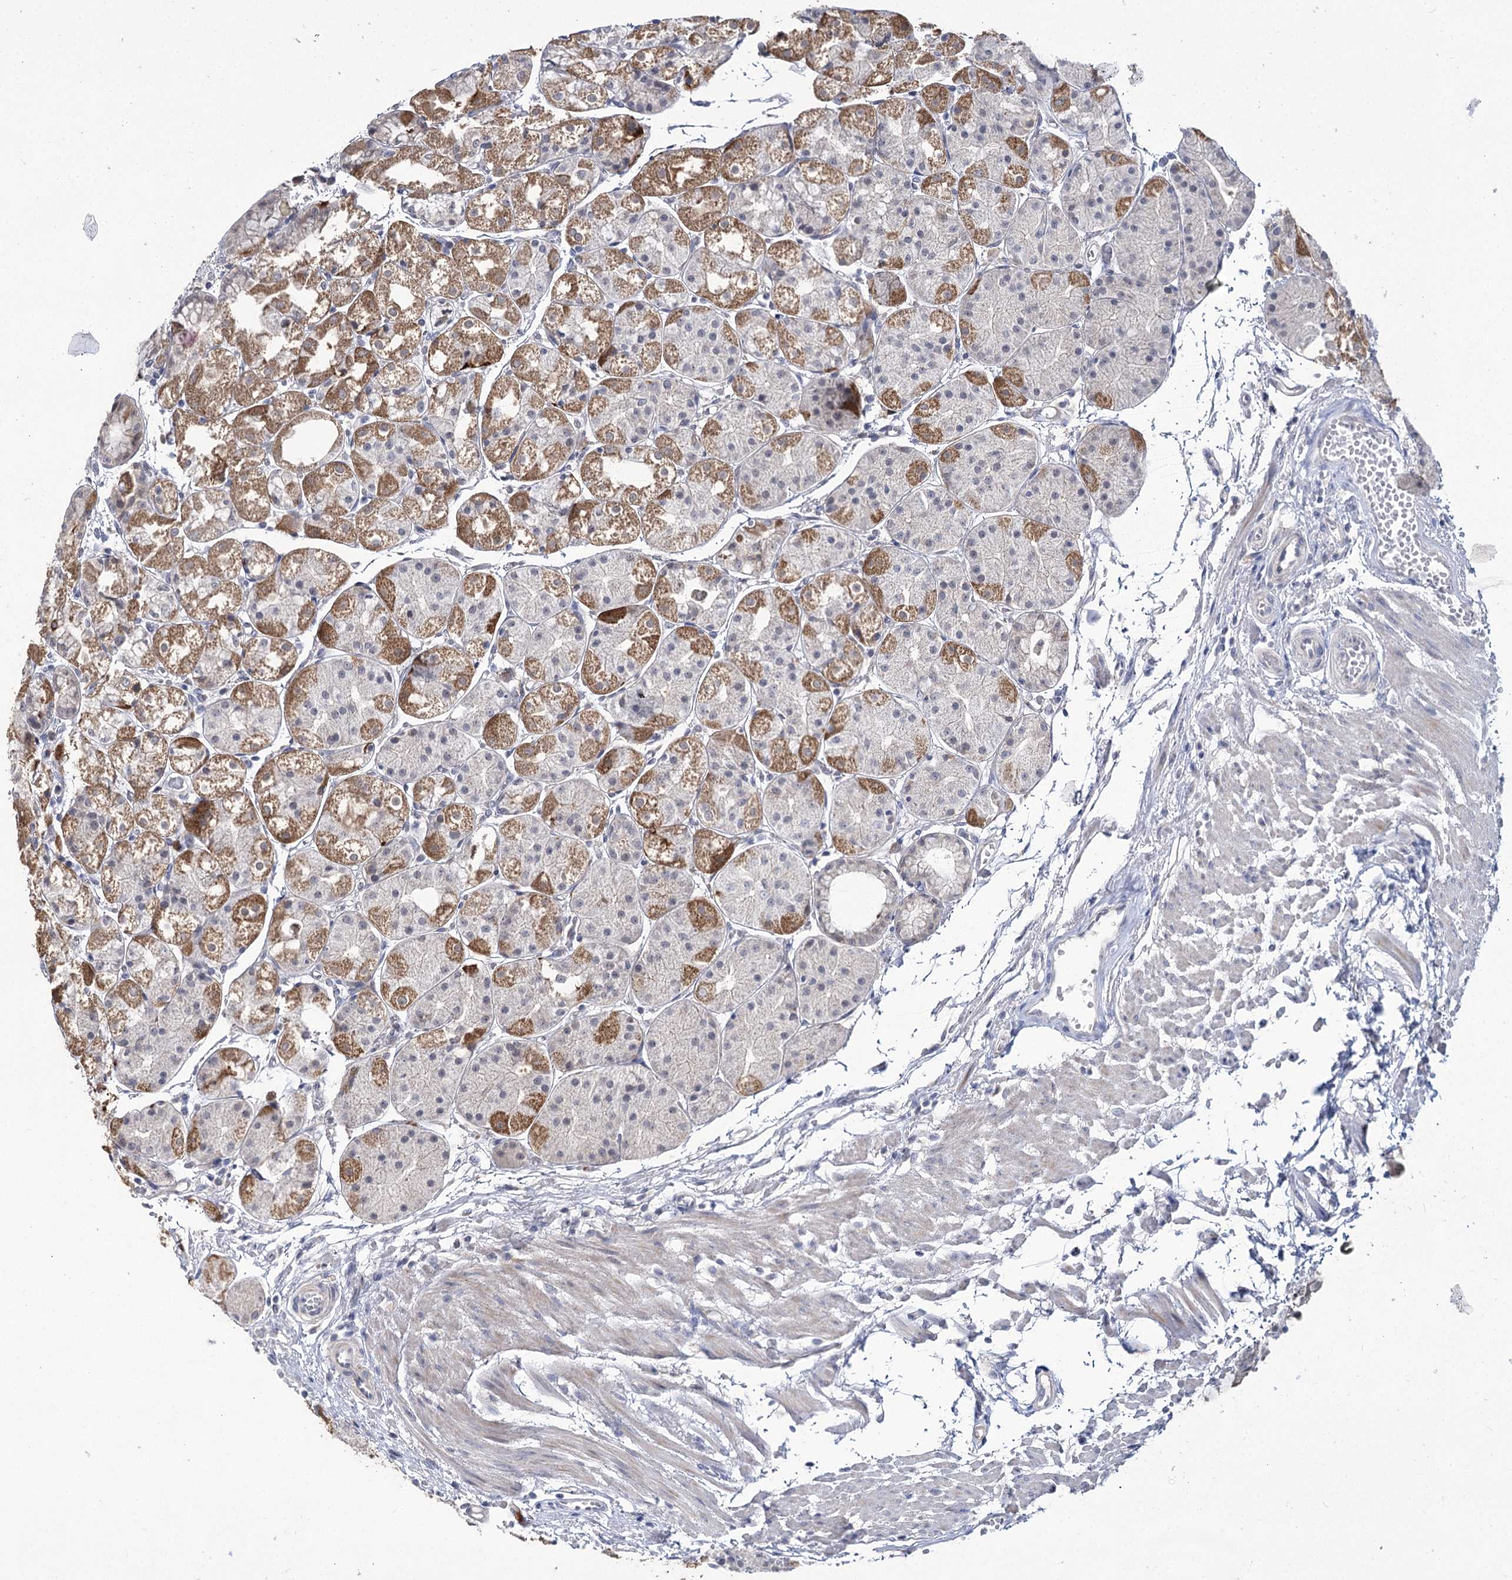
{"staining": {"intensity": "moderate", "quantity": "<25%", "location": "cytoplasmic/membranous"}, "tissue": "stomach", "cell_type": "Glandular cells", "image_type": "normal", "snomed": [{"axis": "morphology", "description": "Normal tissue, NOS"}, {"axis": "topography", "description": "Stomach, upper"}], "caption": "A brown stain shows moderate cytoplasmic/membranous expression of a protein in glandular cells of normal stomach.", "gene": "PHYHIPL", "patient": {"sex": "male", "age": 72}}